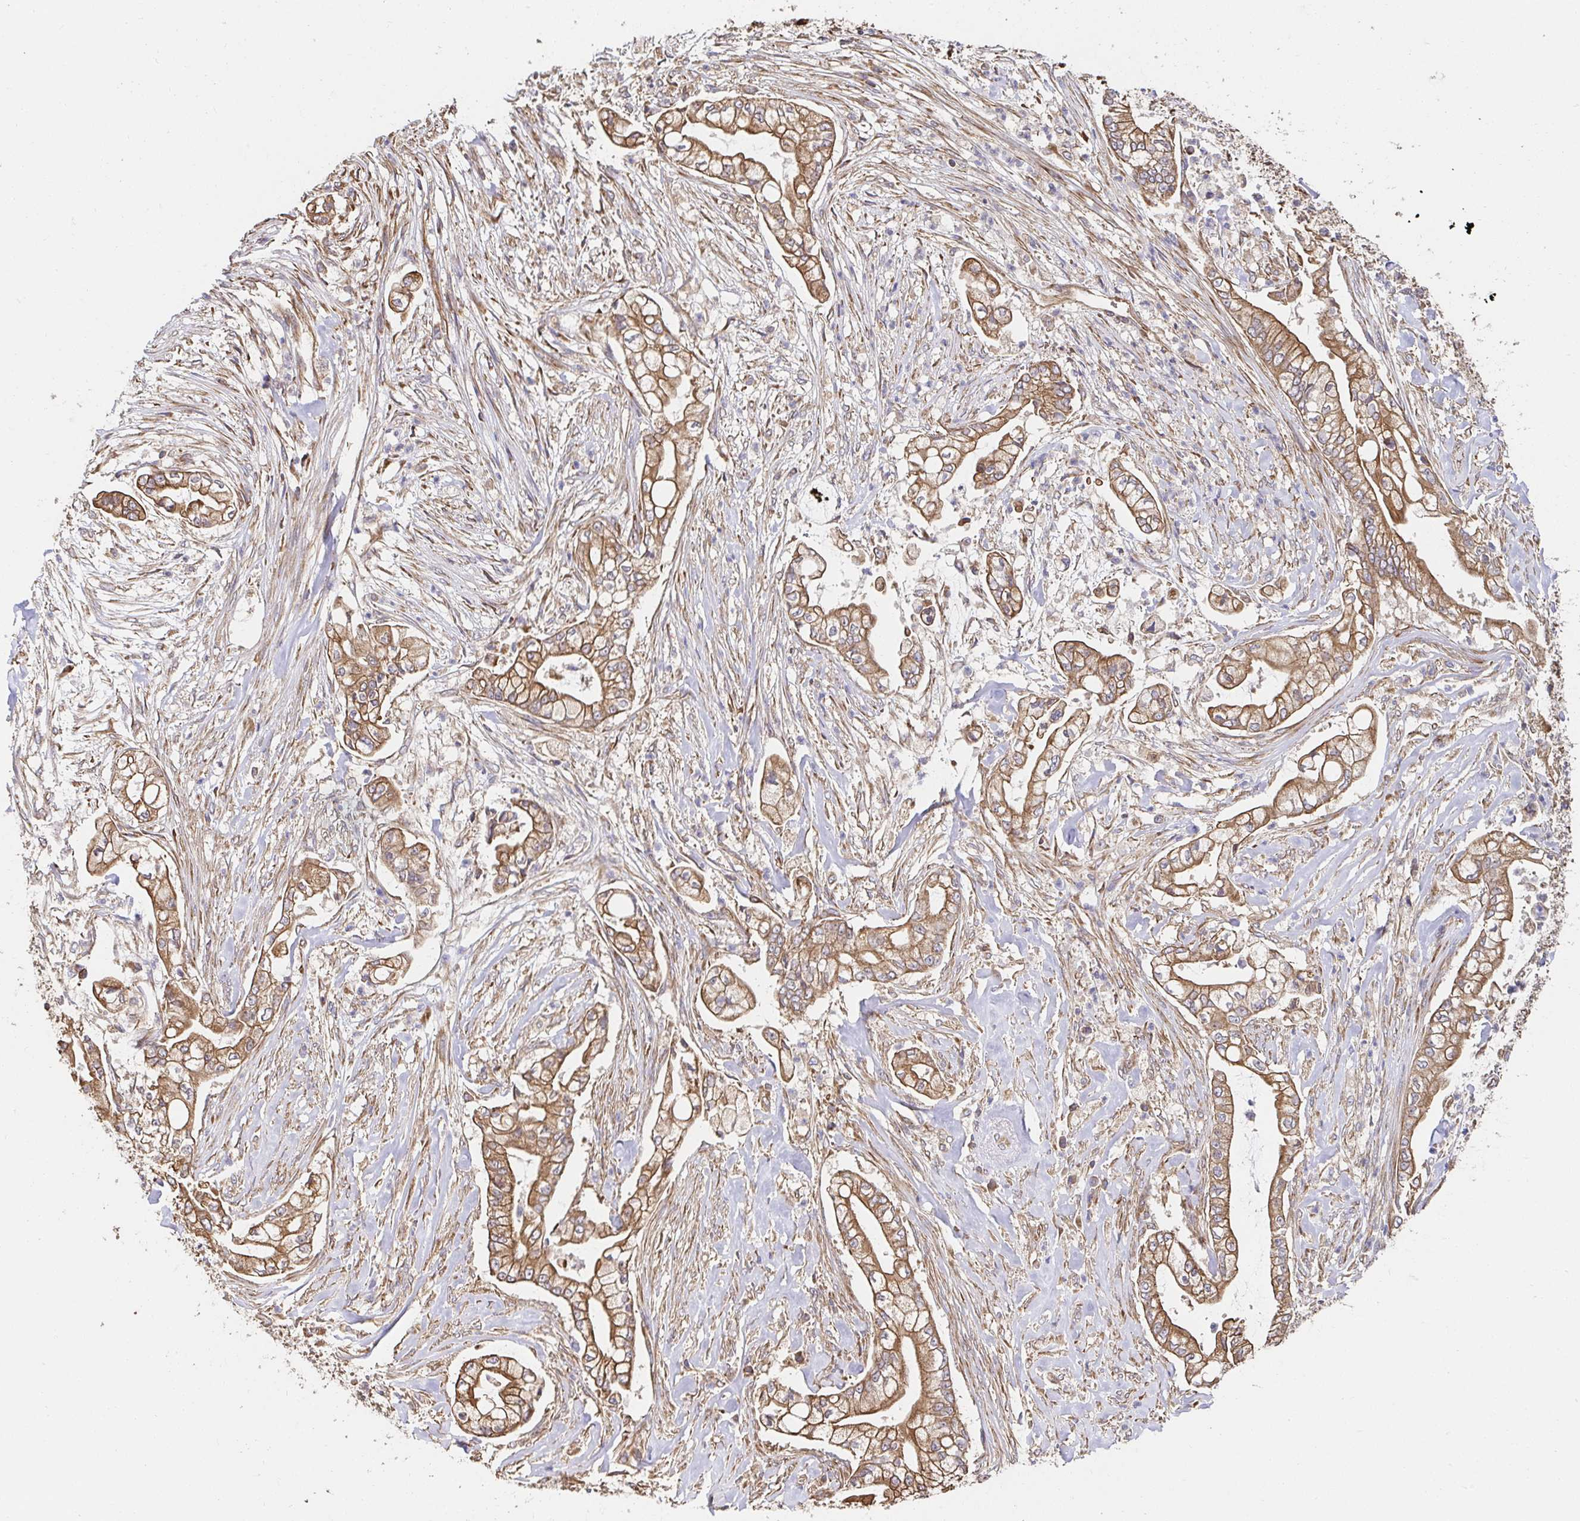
{"staining": {"intensity": "moderate", "quantity": ">75%", "location": "cytoplasmic/membranous"}, "tissue": "pancreatic cancer", "cell_type": "Tumor cells", "image_type": "cancer", "snomed": [{"axis": "morphology", "description": "Adenocarcinoma, NOS"}, {"axis": "topography", "description": "Pancreas"}], "caption": "Protein staining exhibits moderate cytoplasmic/membranous staining in approximately >75% of tumor cells in adenocarcinoma (pancreatic). (Brightfield microscopy of DAB IHC at high magnification).", "gene": "APBB1", "patient": {"sex": "female", "age": 69}}